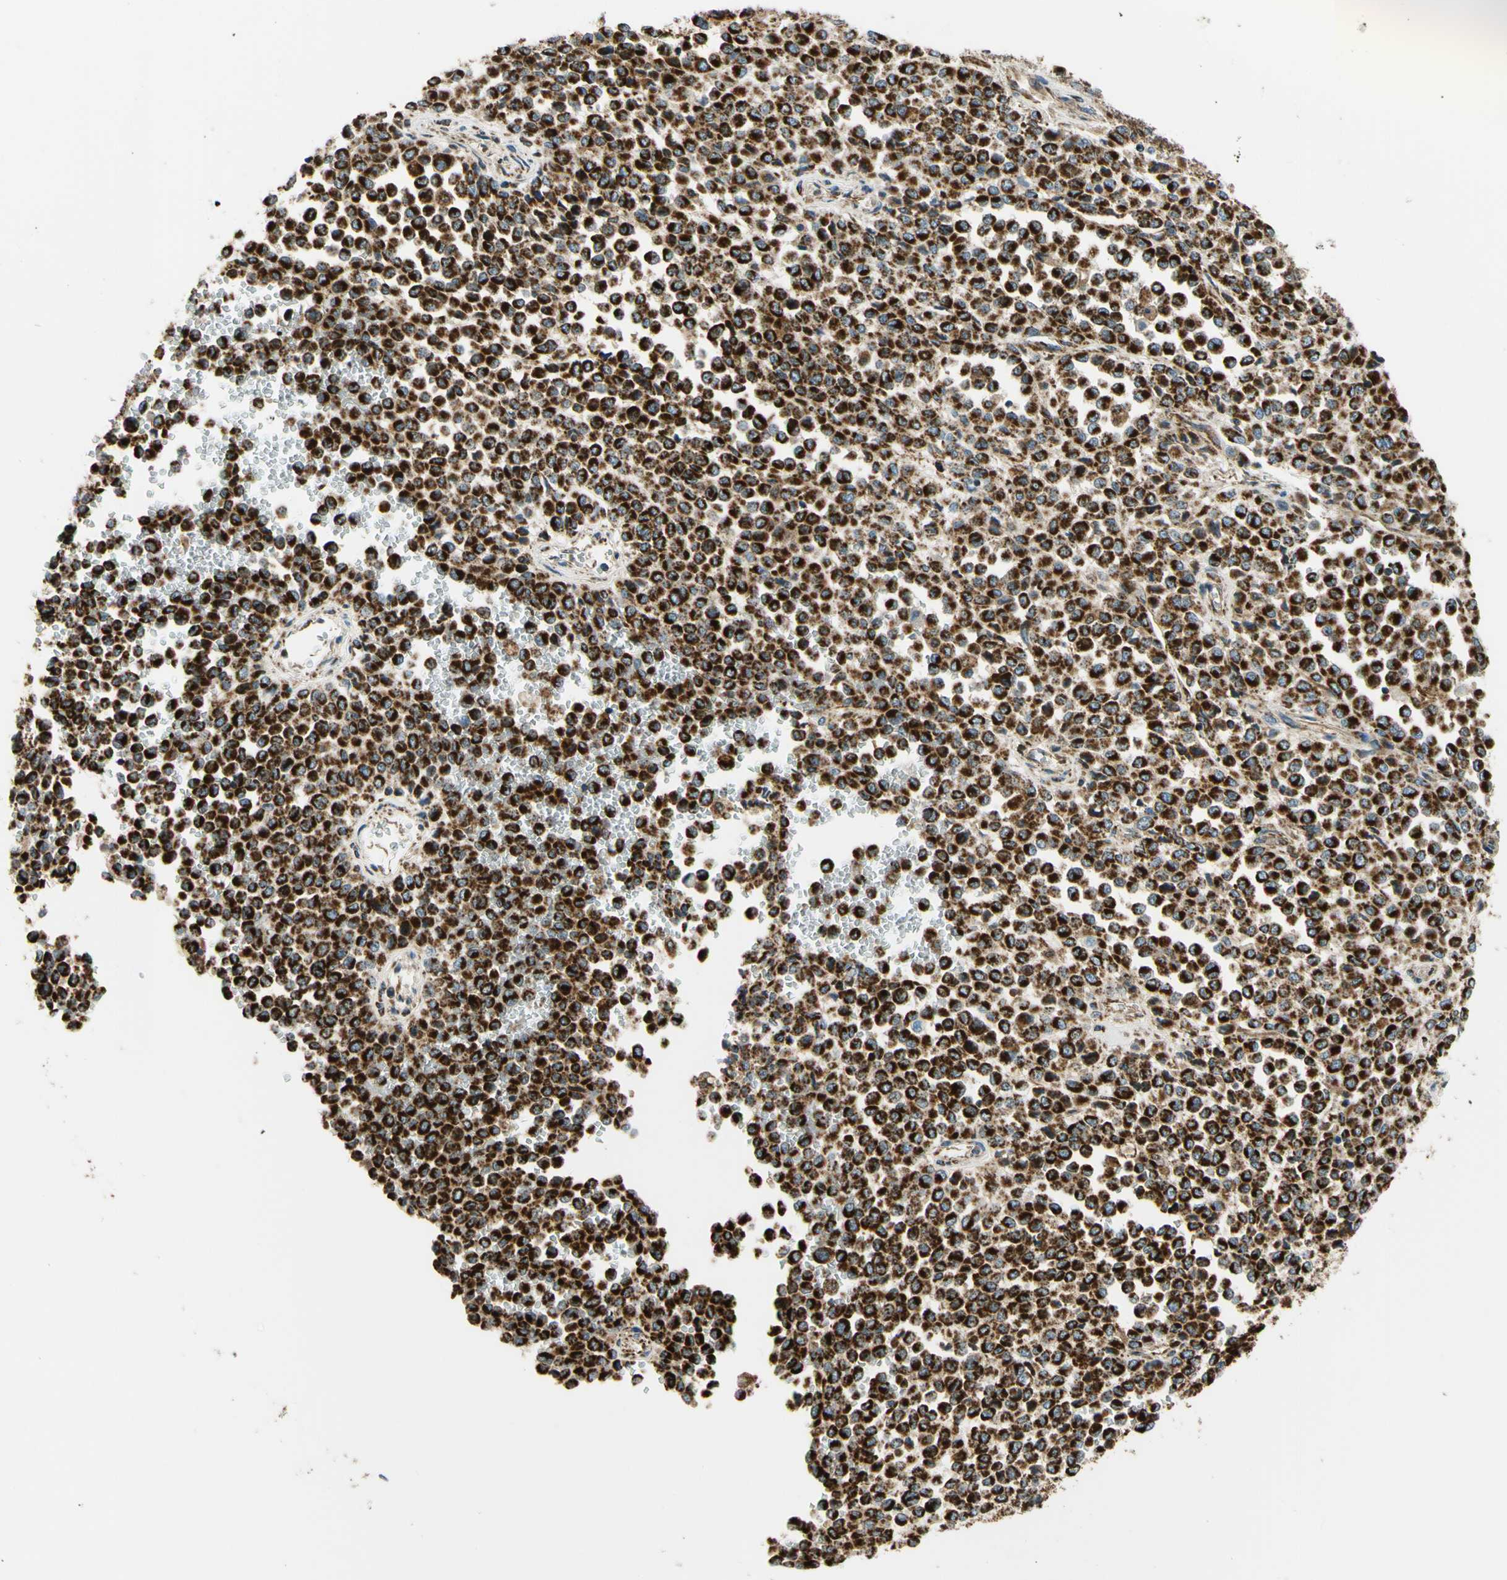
{"staining": {"intensity": "strong", "quantity": ">75%", "location": "cytoplasmic/membranous"}, "tissue": "melanoma", "cell_type": "Tumor cells", "image_type": "cancer", "snomed": [{"axis": "morphology", "description": "Malignant melanoma, Metastatic site"}, {"axis": "topography", "description": "Pancreas"}], "caption": "A brown stain highlights strong cytoplasmic/membranous positivity of a protein in malignant melanoma (metastatic site) tumor cells.", "gene": "MAVS", "patient": {"sex": "female", "age": 30}}